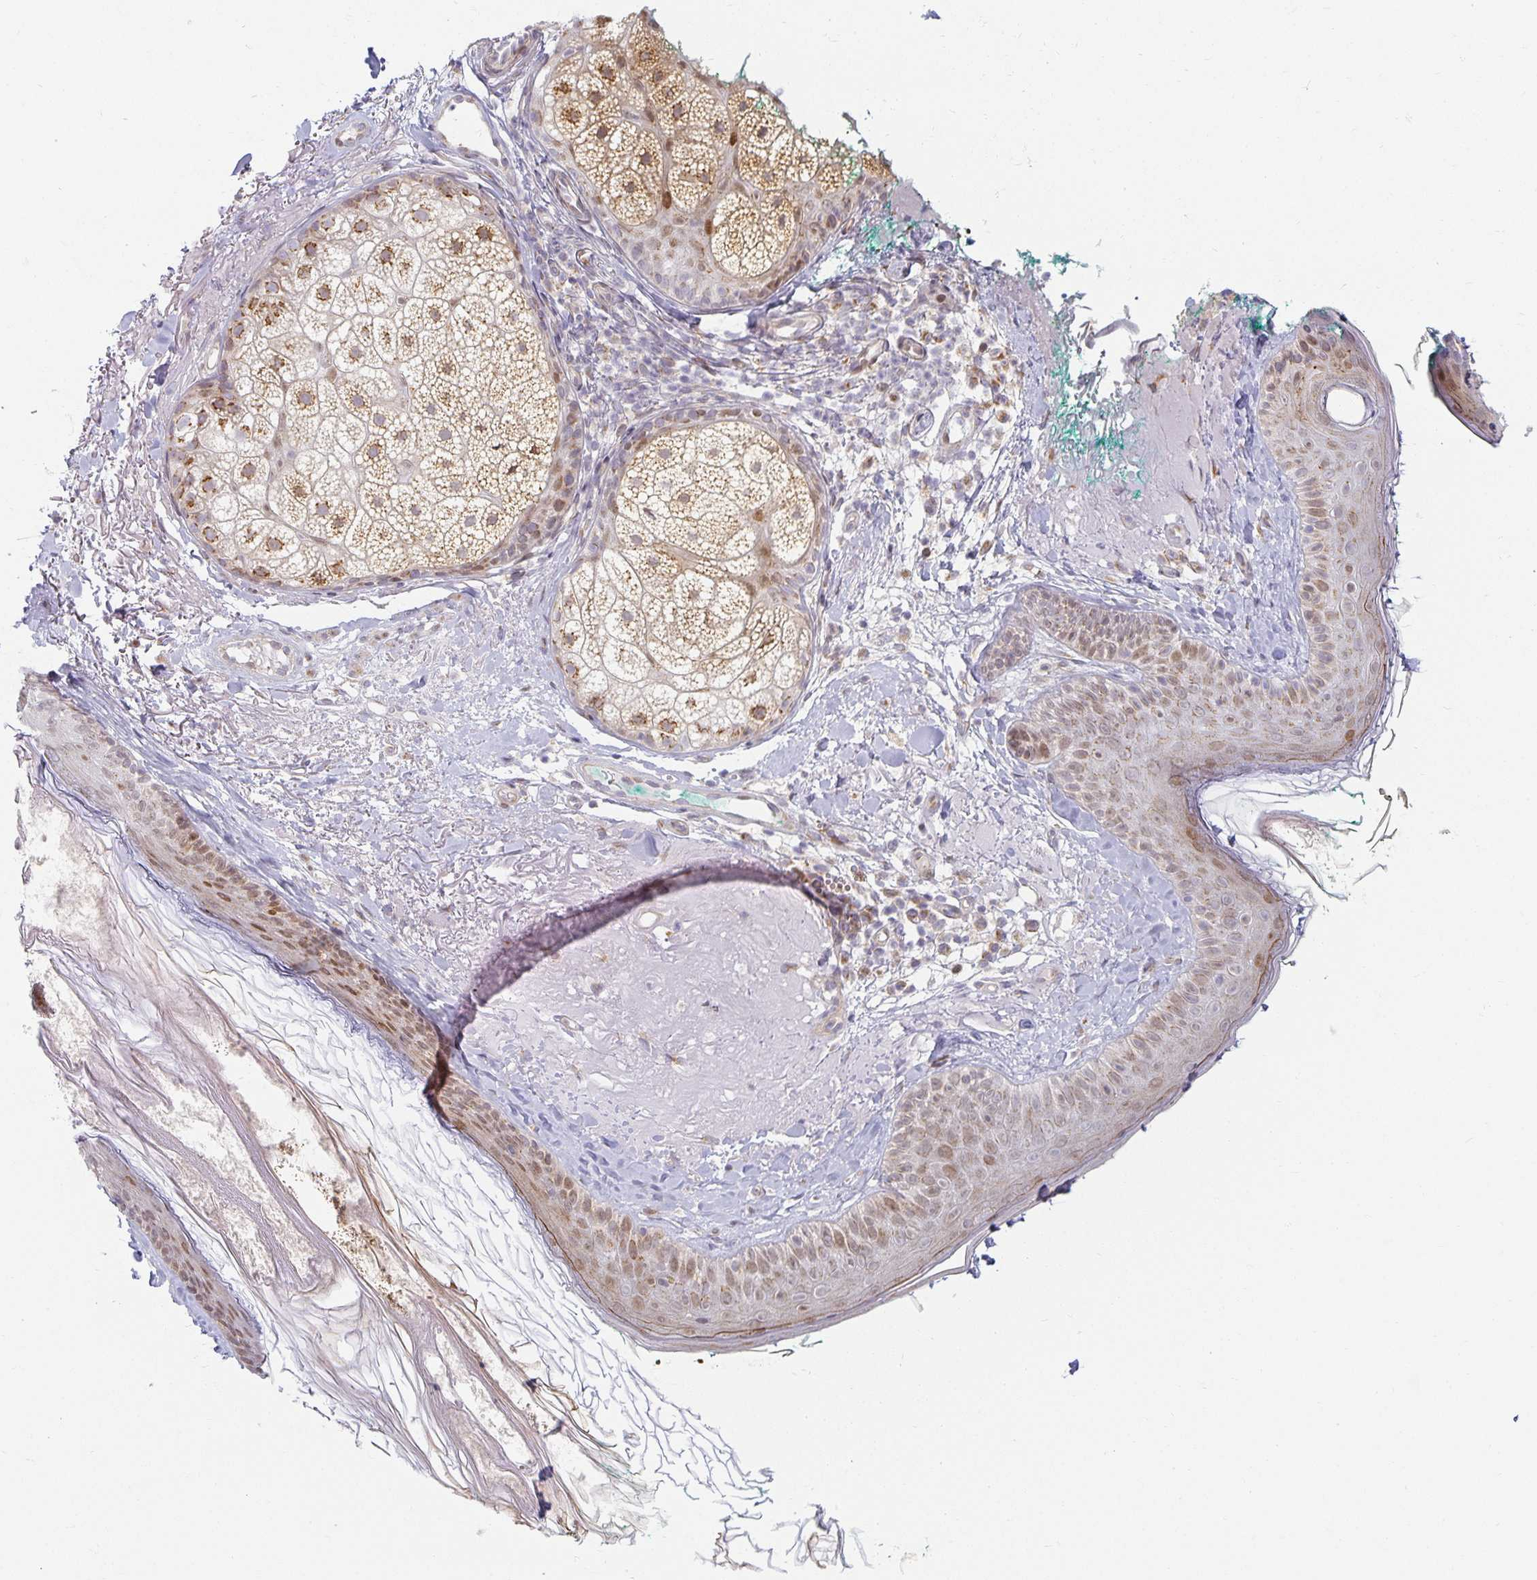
{"staining": {"intensity": "weak", "quantity": "<25%", "location": "cytoplasmic/membranous,nuclear"}, "tissue": "skin", "cell_type": "Fibroblasts", "image_type": "normal", "snomed": [{"axis": "morphology", "description": "Normal tissue, NOS"}, {"axis": "topography", "description": "Skin"}], "caption": "This is a micrograph of immunohistochemistry staining of normal skin, which shows no staining in fibroblasts.", "gene": "EHF", "patient": {"sex": "male", "age": 73}}